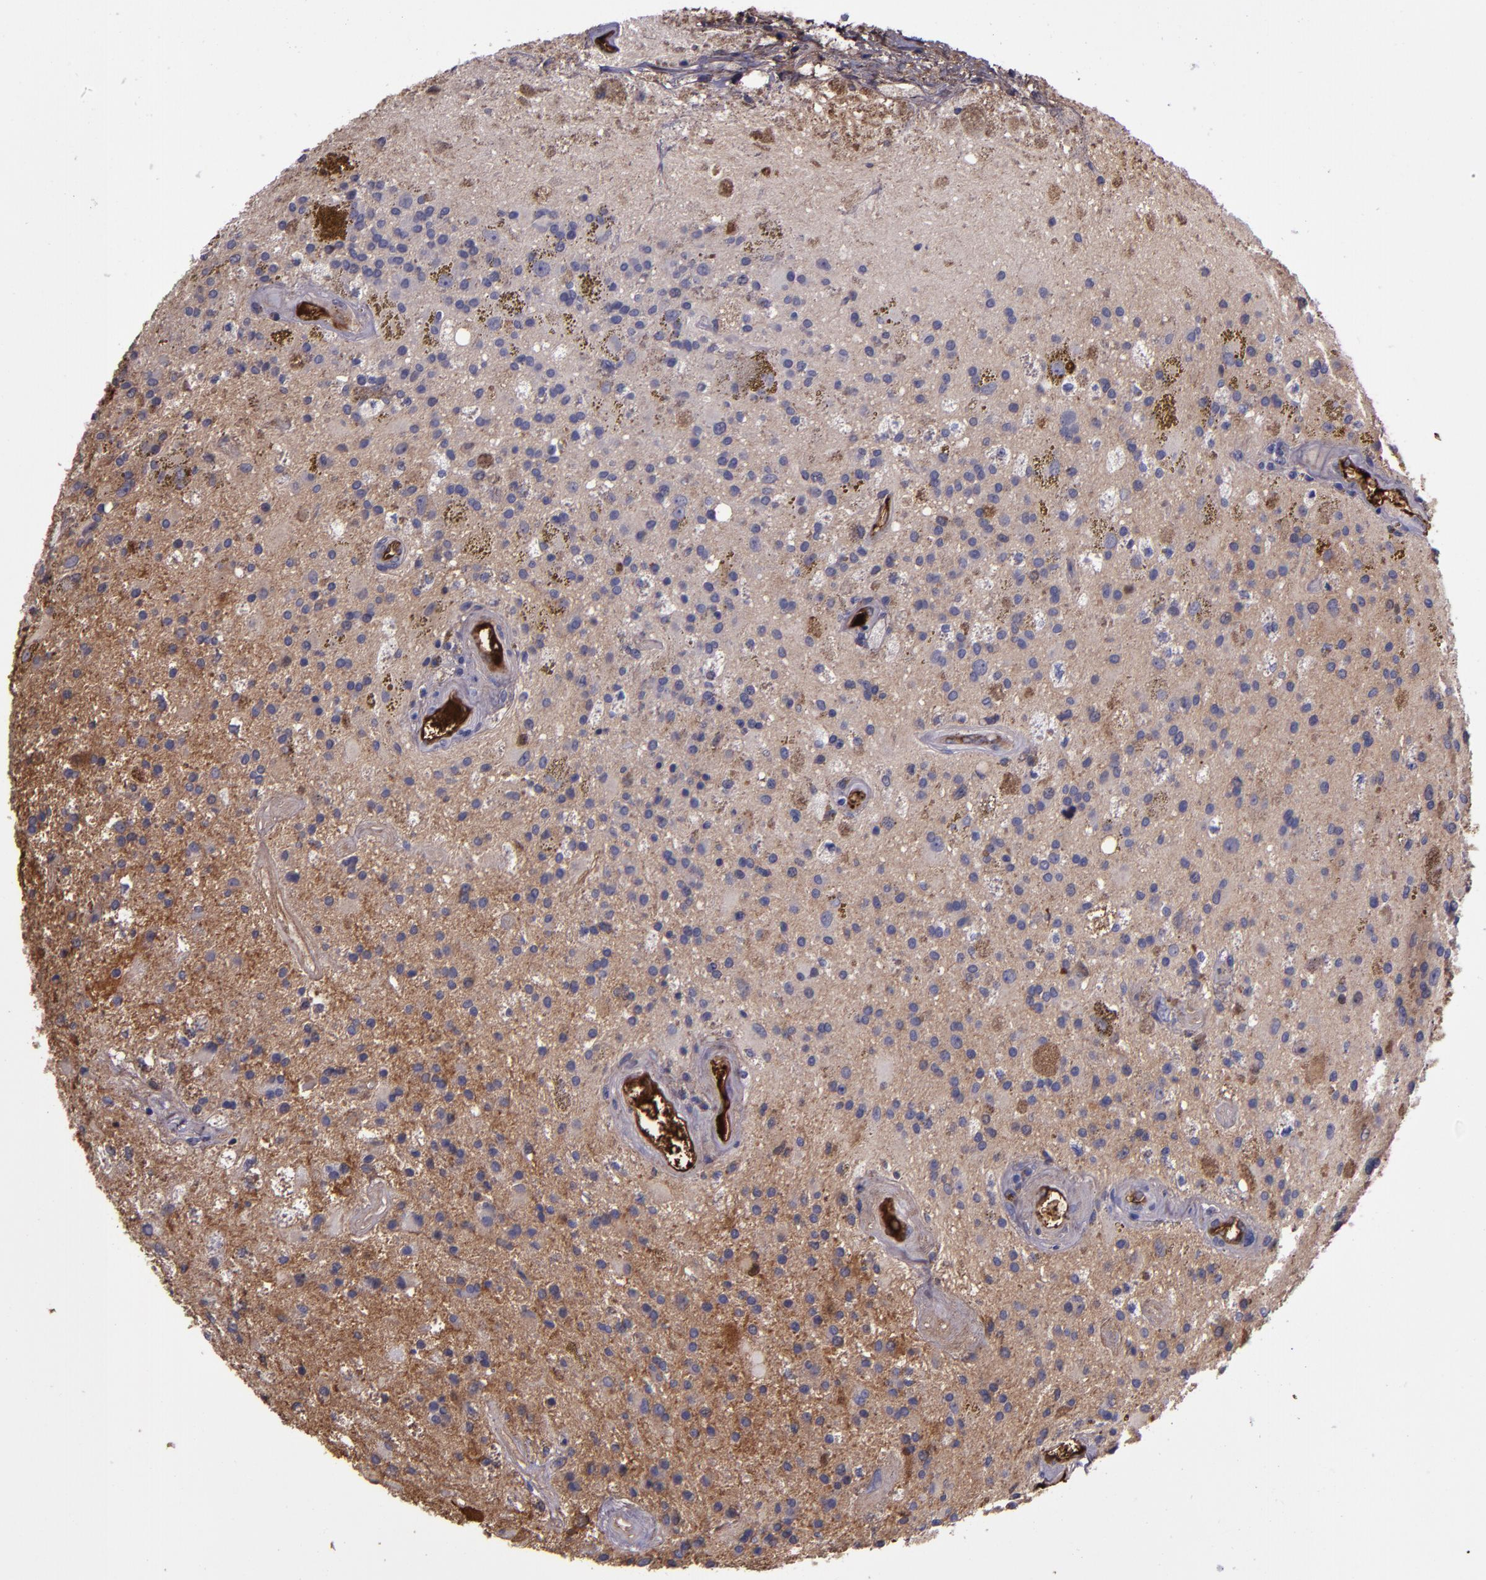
{"staining": {"intensity": "negative", "quantity": "none", "location": "none"}, "tissue": "glioma", "cell_type": "Tumor cells", "image_type": "cancer", "snomed": [{"axis": "morphology", "description": "Glioma, malignant, Low grade"}, {"axis": "topography", "description": "Brain"}], "caption": "Human low-grade glioma (malignant) stained for a protein using IHC demonstrates no expression in tumor cells.", "gene": "A2M", "patient": {"sex": "male", "age": 58}}